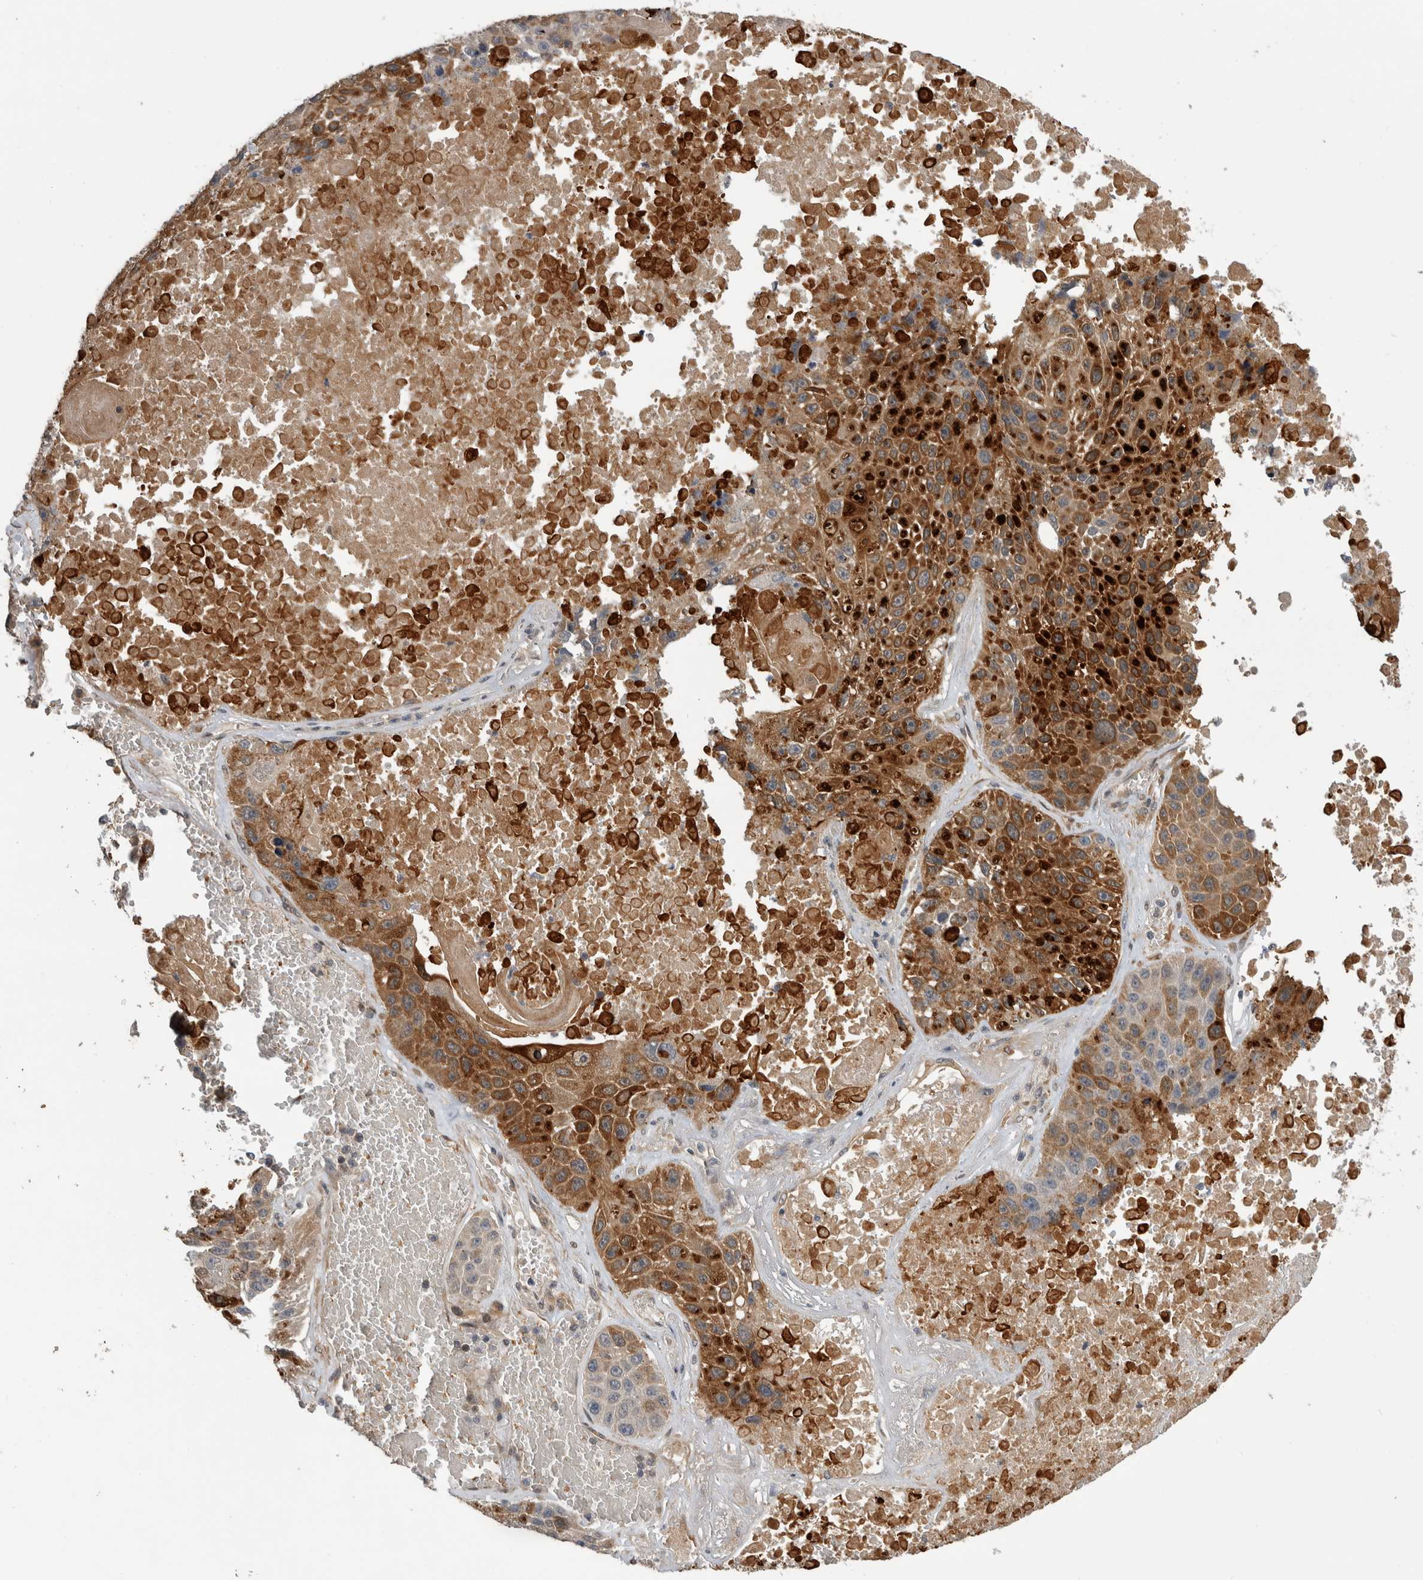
{"staining": {"intensity": "strong", "quantity": ">75%", "location": "cytoplasmic/membranous"}, "tissue": "lung cancer", "cell_type": "Tumor cells", "image_type": "cancer", "snomed": [{"axis": "morphology", "description": "Squamous cell carcinoma, NOS"}, {"axis": "topography", "description": "Lung"}], "caption": "Human lung cancer (squamous cell carcinoma) stained with a brown dye displays strong cytoplasmic/membranous positive staining in approximately >75% of tumor cells.", "gene": "APOL2", "patient": {"sex": "male", "age": 61}}